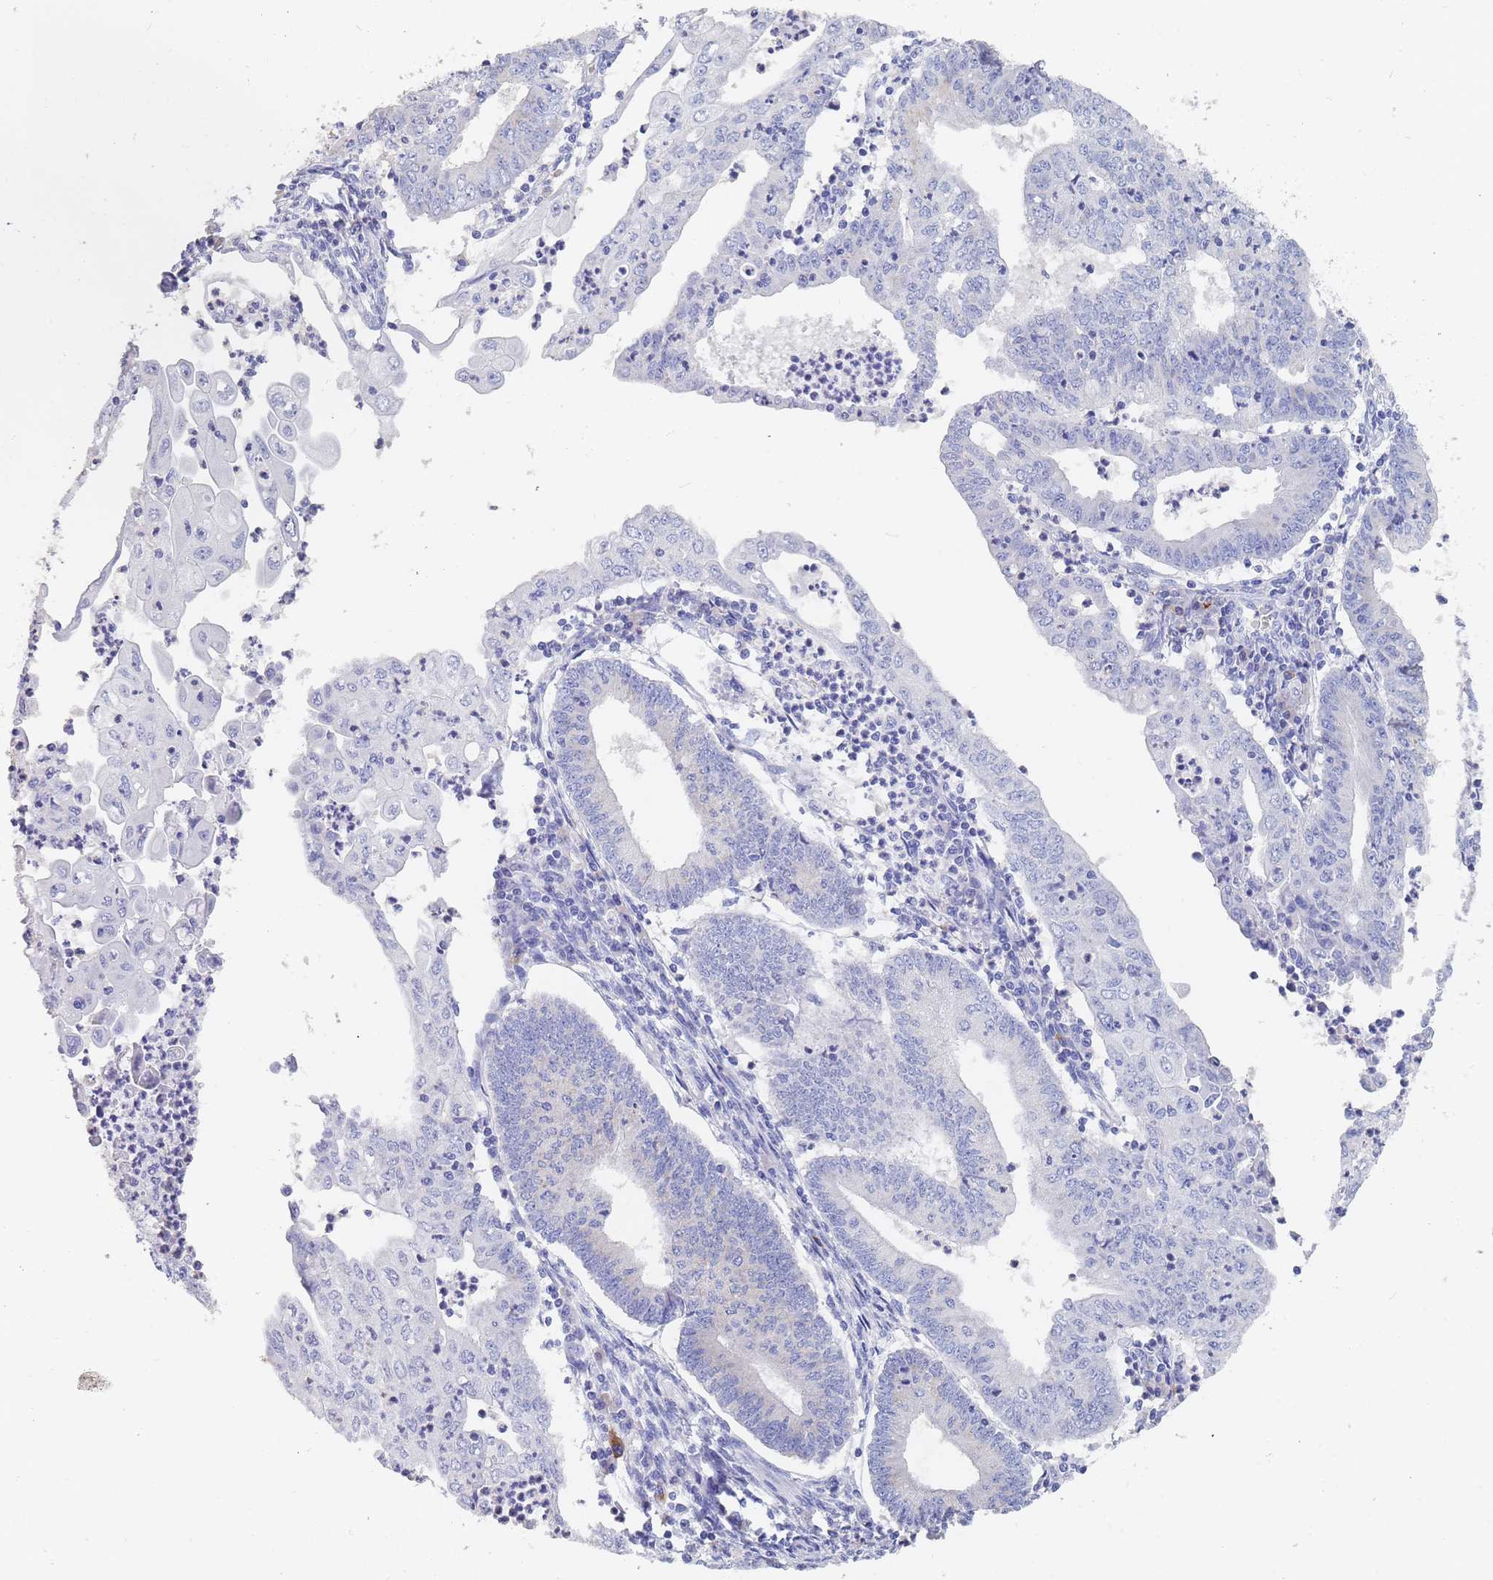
{"staining": {"intensity": "negative", "quantity": "none", "location": "none"}, "tissue": "endometrial cancer", "cell_type": "Tumor cells", "image_type": "cancer", "snomed": [{"axis": "morphology", "description": "Adenocarcinoma, NOS"}, {"axis": "topography", "description": "Endometrium"}], "caption": "The immunohistochemistry (IHC) micrograph has no significant staining in tumor cells of endometrial adenocarcinoma tissue.", "gene": "SLC25A35", "patient": {"sex": "female", "age": 60}}